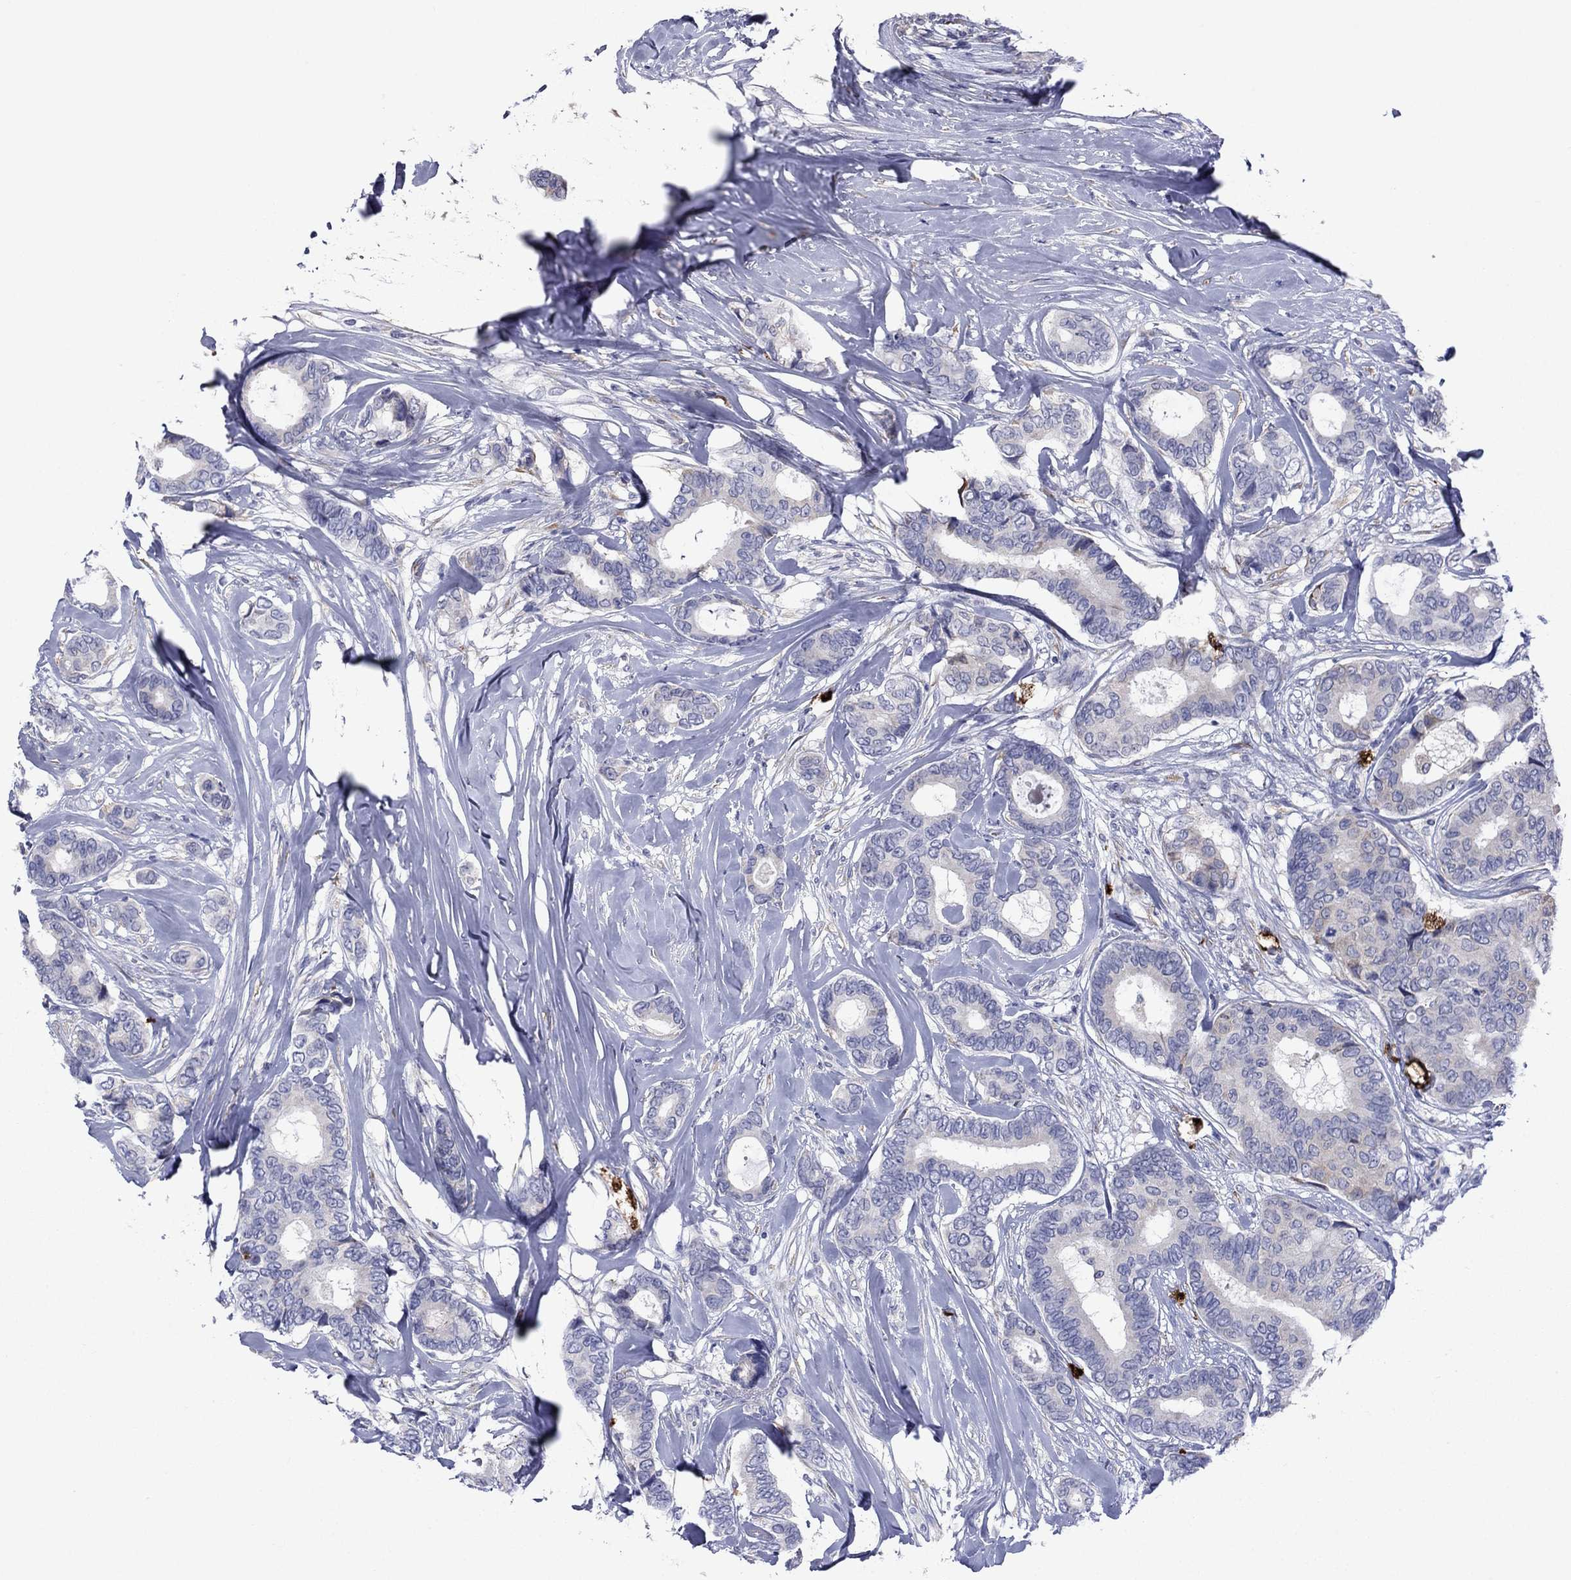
{"staining": {"intensity": "negative", "quantity": "none", "location": "none"}, "tissue": "breast cancer", "cell_type": "Tumor cells", "image_type": "cancer", "snomed": [{"axis": "morphology", "description": "Duct carcinoma"}, {"axis": "topography", "description": "Breast"}], "caption": "This is an IHC photomicrograph of breast infiltrating ductal carcinoma. There is no expression in tumor cells.", "gene": "TMPRSS11A", "patient": {"sex": "female", "age": 75}}